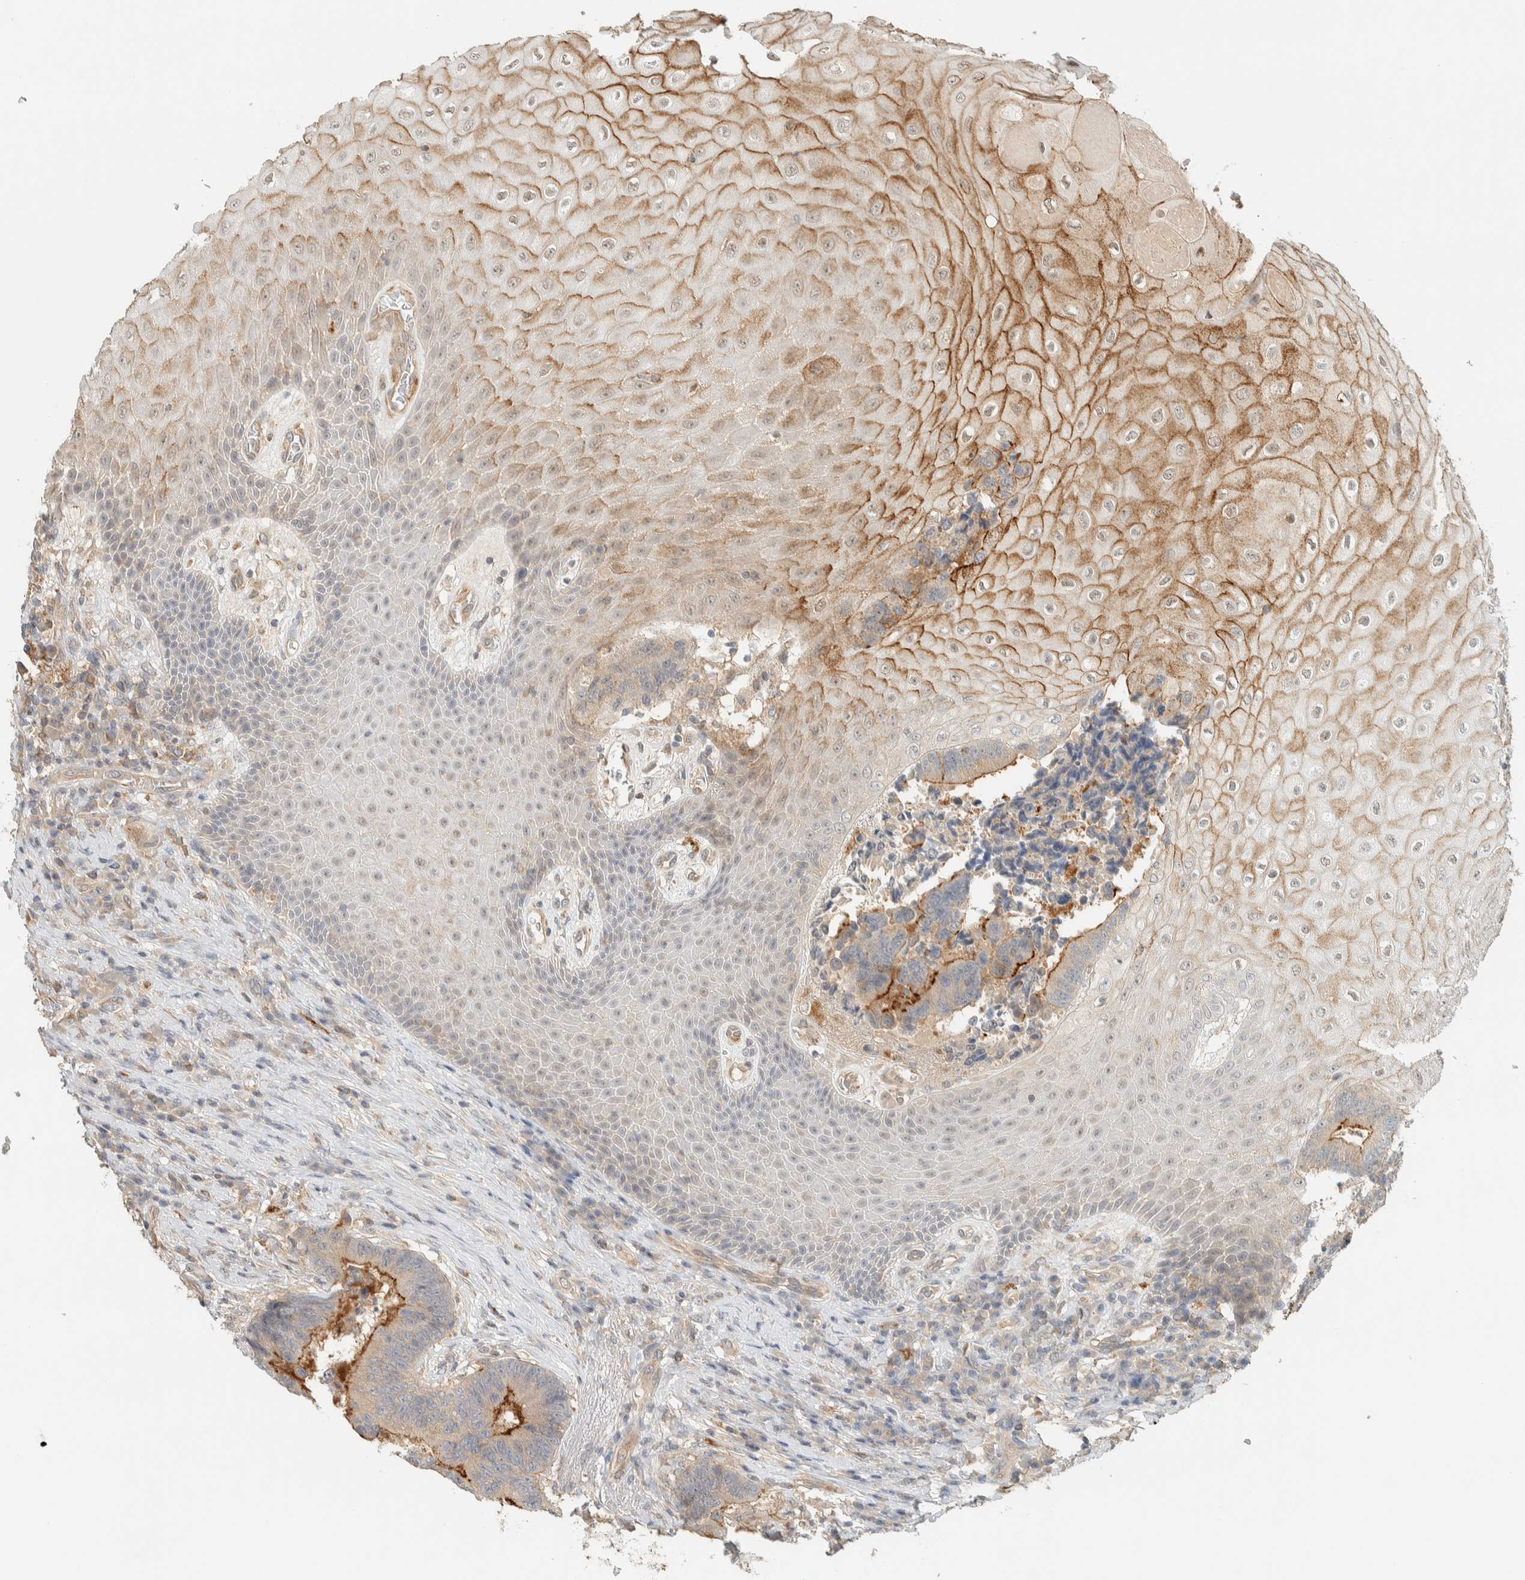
{"staining": {"intensity": "strong", "quantity": "25%-75%", "location": "cytoplasmic/membranous"}, "tissue": "colorectal cancer", "cell_type": "Tumor cells", "image_type": "cancer", "snomed": [{"axis": "morphology", "description": "Adenocarcinoma, NOS"}, {"axis": "topography", "description": "Rectum"}, {"axis": "topography", "description": "Anal"}], "caption": "Immunohistochemical staining of colorectal cancer exhibits high levels of strong cytoplasmic/membranous expression in about 25%-75% of tumor cells.", "gene": "RAB11FIP1", "patient": {"sex": "female", "age": 89}}